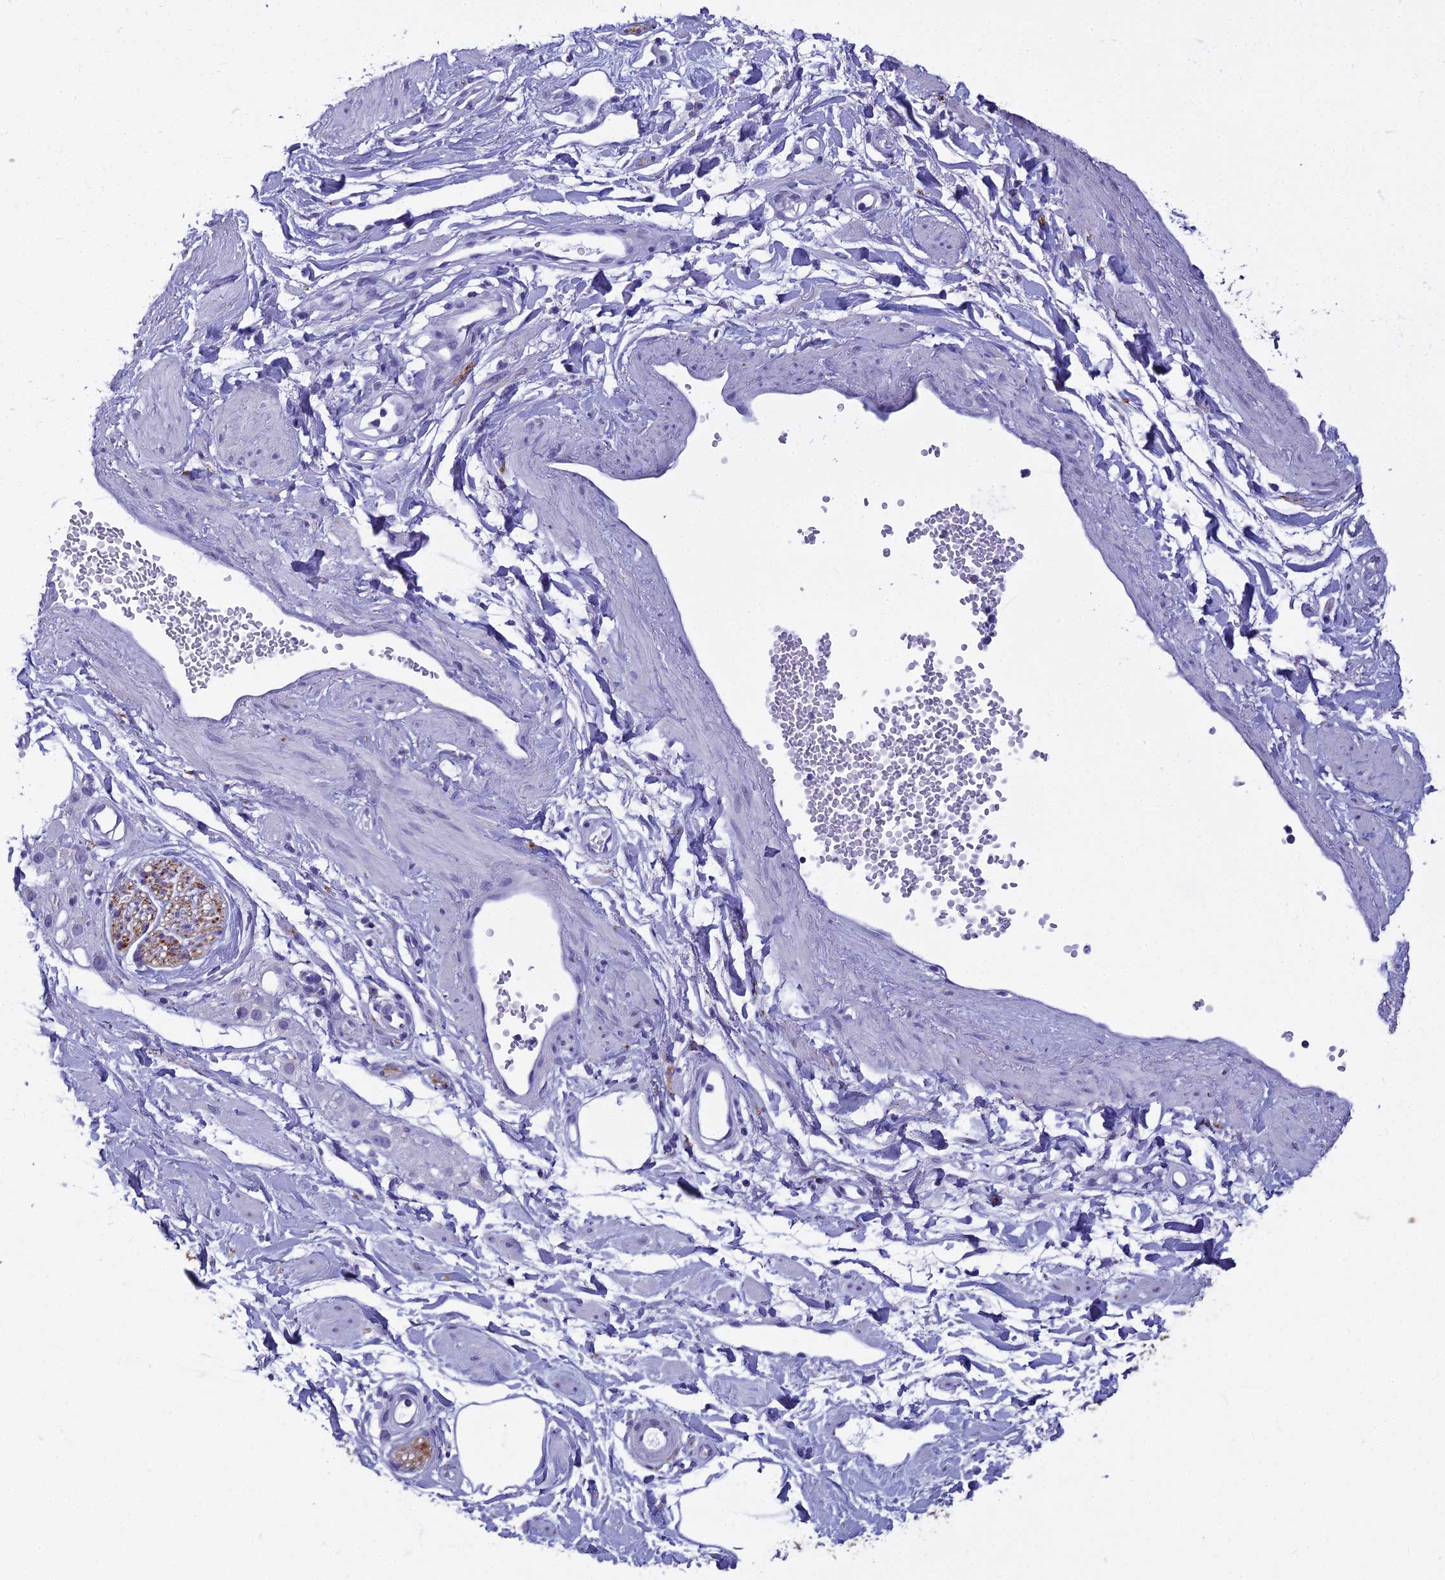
{"staining": {"intensity": "negative", "quantity": "none", "location": "none"}, "tissue": "adipose tissue", "cell_type": "Adipocytes", "image_type": "normal", "snomed": [{"axis": "morphology", "description": "Normal tissue, NOS"}, {"axis": "topography", "description": "Soft tissue"}, {"axis": "topography", "description": "Adipose tissue"}, {"axis": "topography", "description": "Vascular tissue"}, {"axis": "topography", "description": "Peripheral nerve tissue"}], "caption": "Immunohistochemistry (IHC) of normal human adipose tissue demonstrates no positivity in adipocytes. (IHC, brightfield microscopy, high magnification).", "gene": "MAP6", "patient": {"sex": "male", "age": 74}}